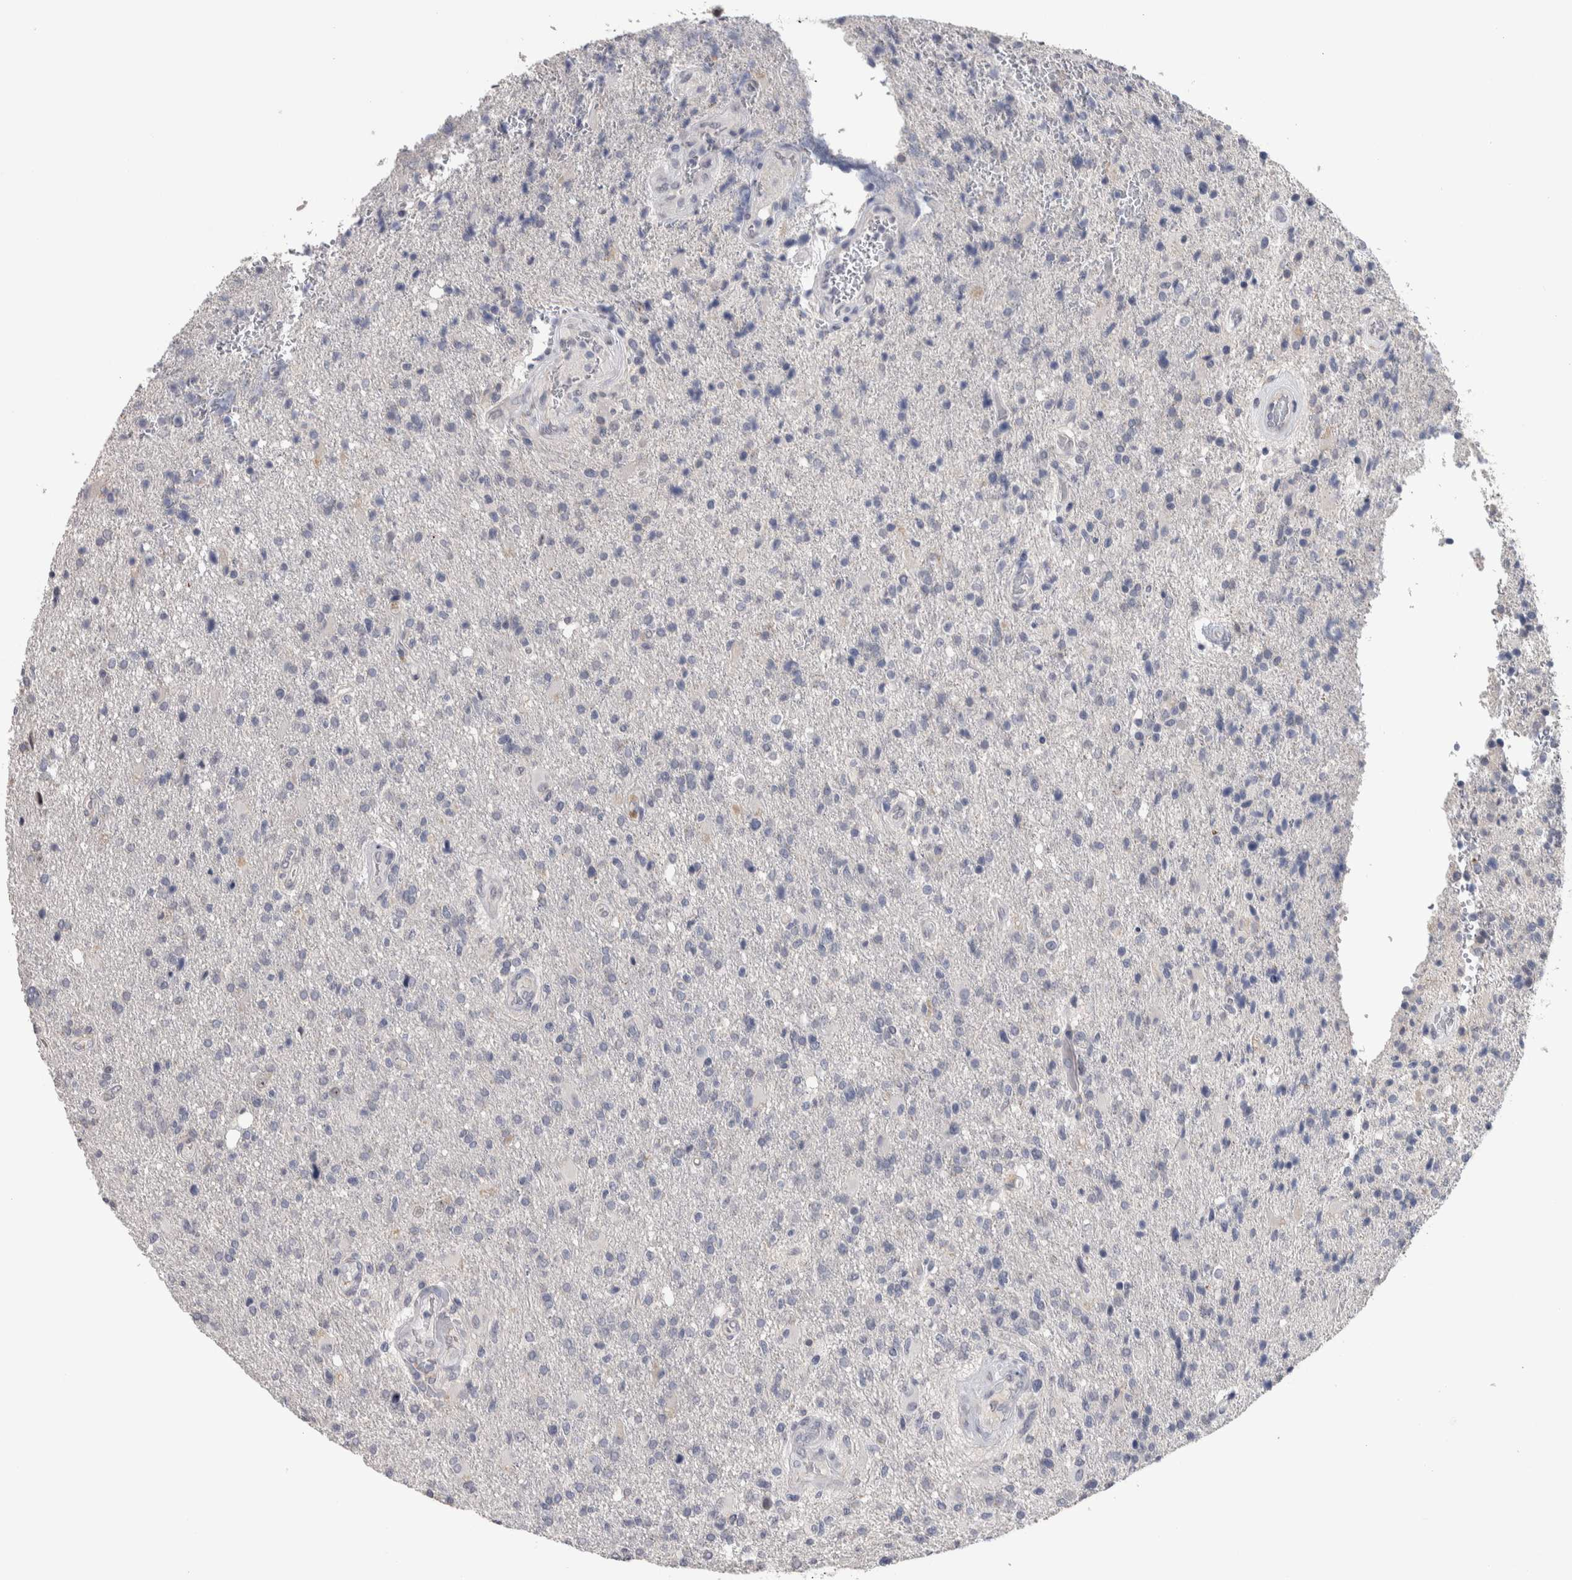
{"staining": {"intensity": "negative", "quantity": "none", "location": "none"}, "tissue": "glioma", "cell_type": "Tumor cells", "image_type": "cancer", "snomed": [{"axis": "morphology", "description": "Glioma, malignant, High grade"}, {"axis": "topography", "description": "Brain"}], "caption": "Human malignant glioma (high-grade) stained for a protein using IHC displays no expression in tumor cells.", "gene": "TMEM102", "patient": {"sex": "male", "age": 72}}